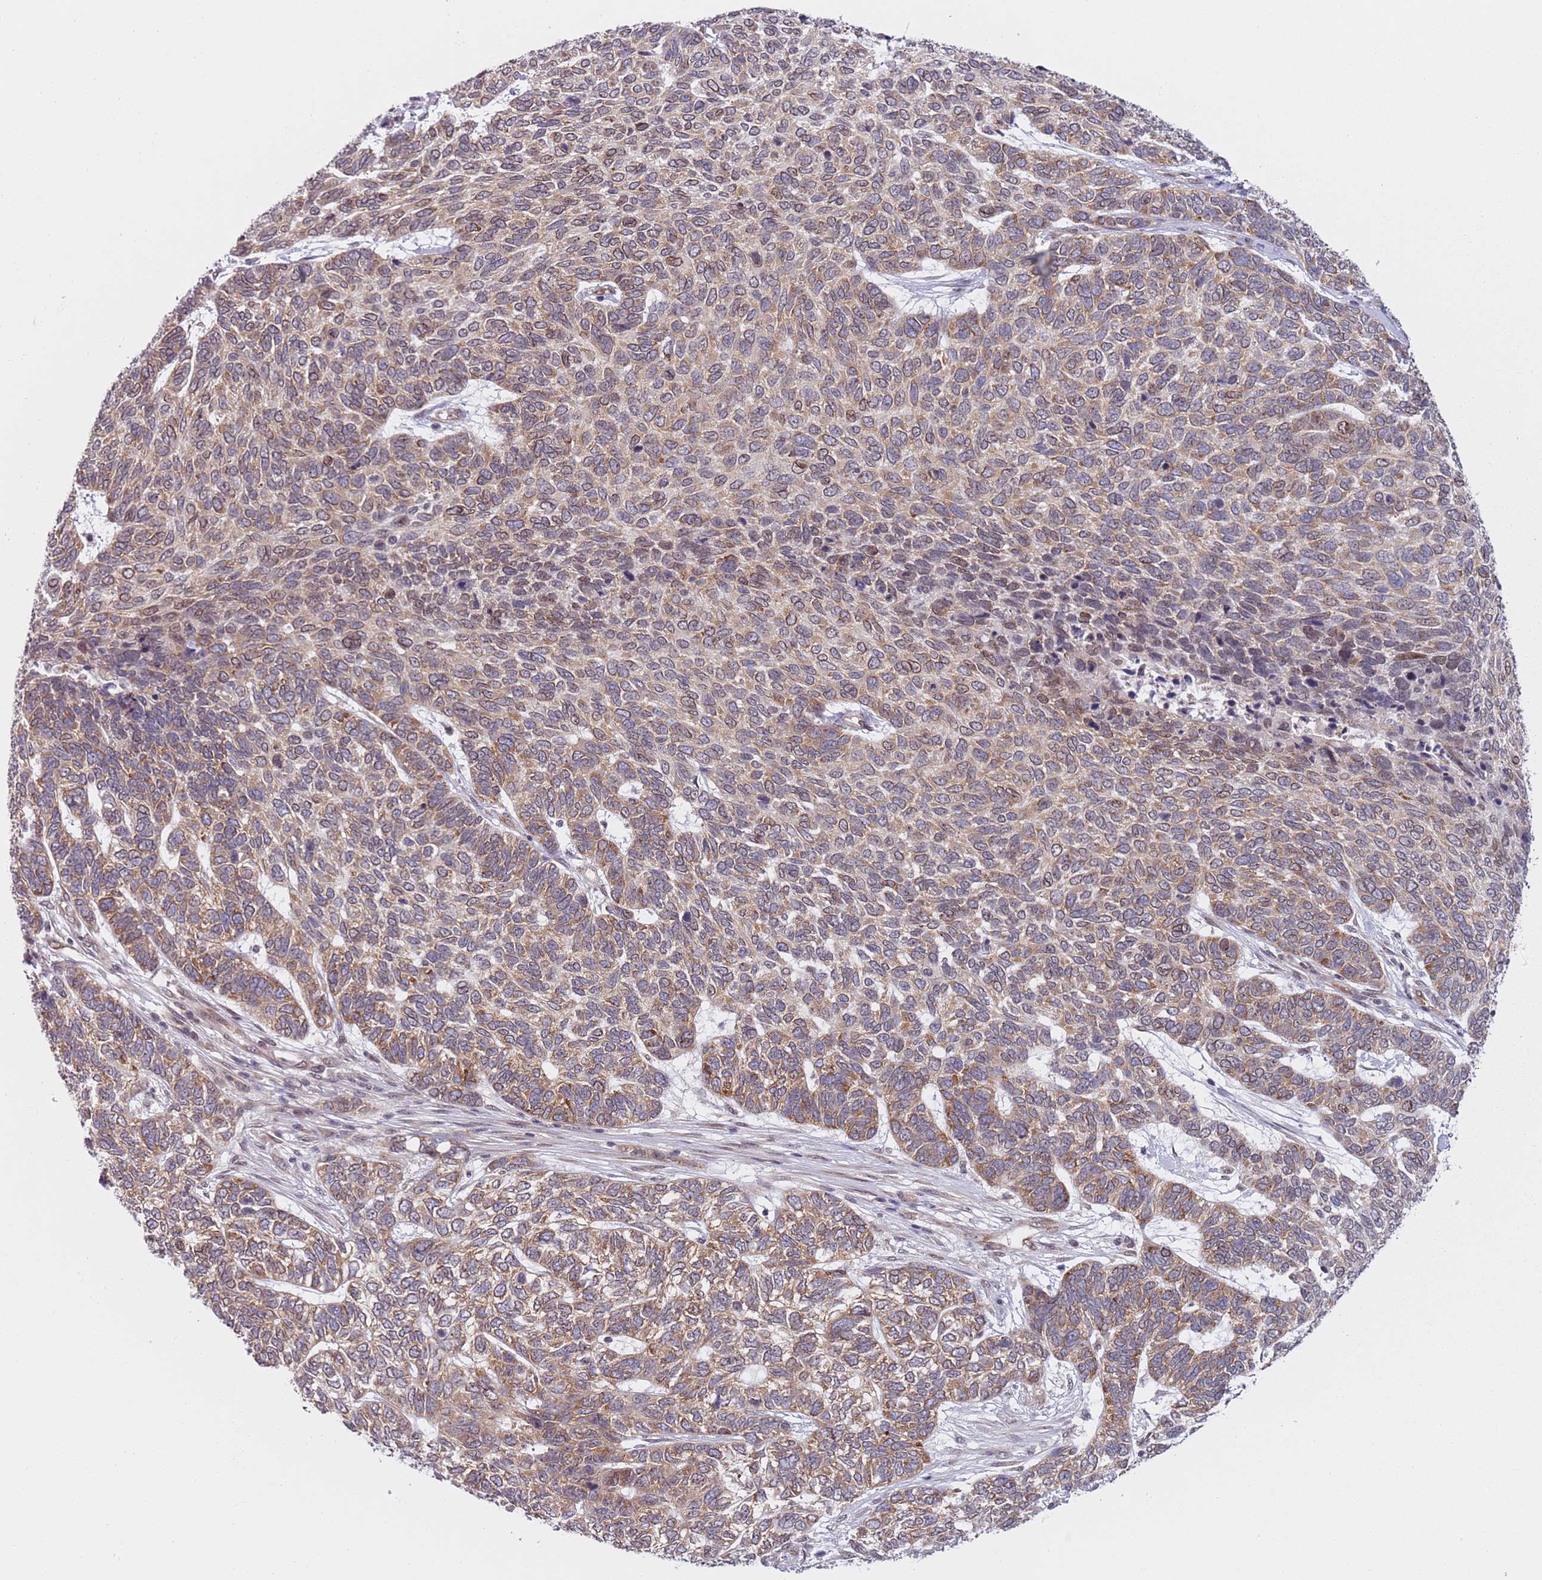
{"staining": {"intensity": "moderate", "quantity": ">75%", "location": "cytoplasmic/membranous"}, "tissue": "skin cancer", "cell_type": "Tumor cells", "image_type": "cancer", "snomed": [{"axis": "morphology", "description": "Basal cell carcinoma"}, {"axis": "topography", "description": "Skin"}], "caption": "Immunohistochemical staining of basal cell carcinoma (skin) shows moderate cytoplasmic/membranous protein positivity in approximately >75% of tumor cells.", "gene": "SLC25A32", "patient": {"sex": "female", "age": 65}}